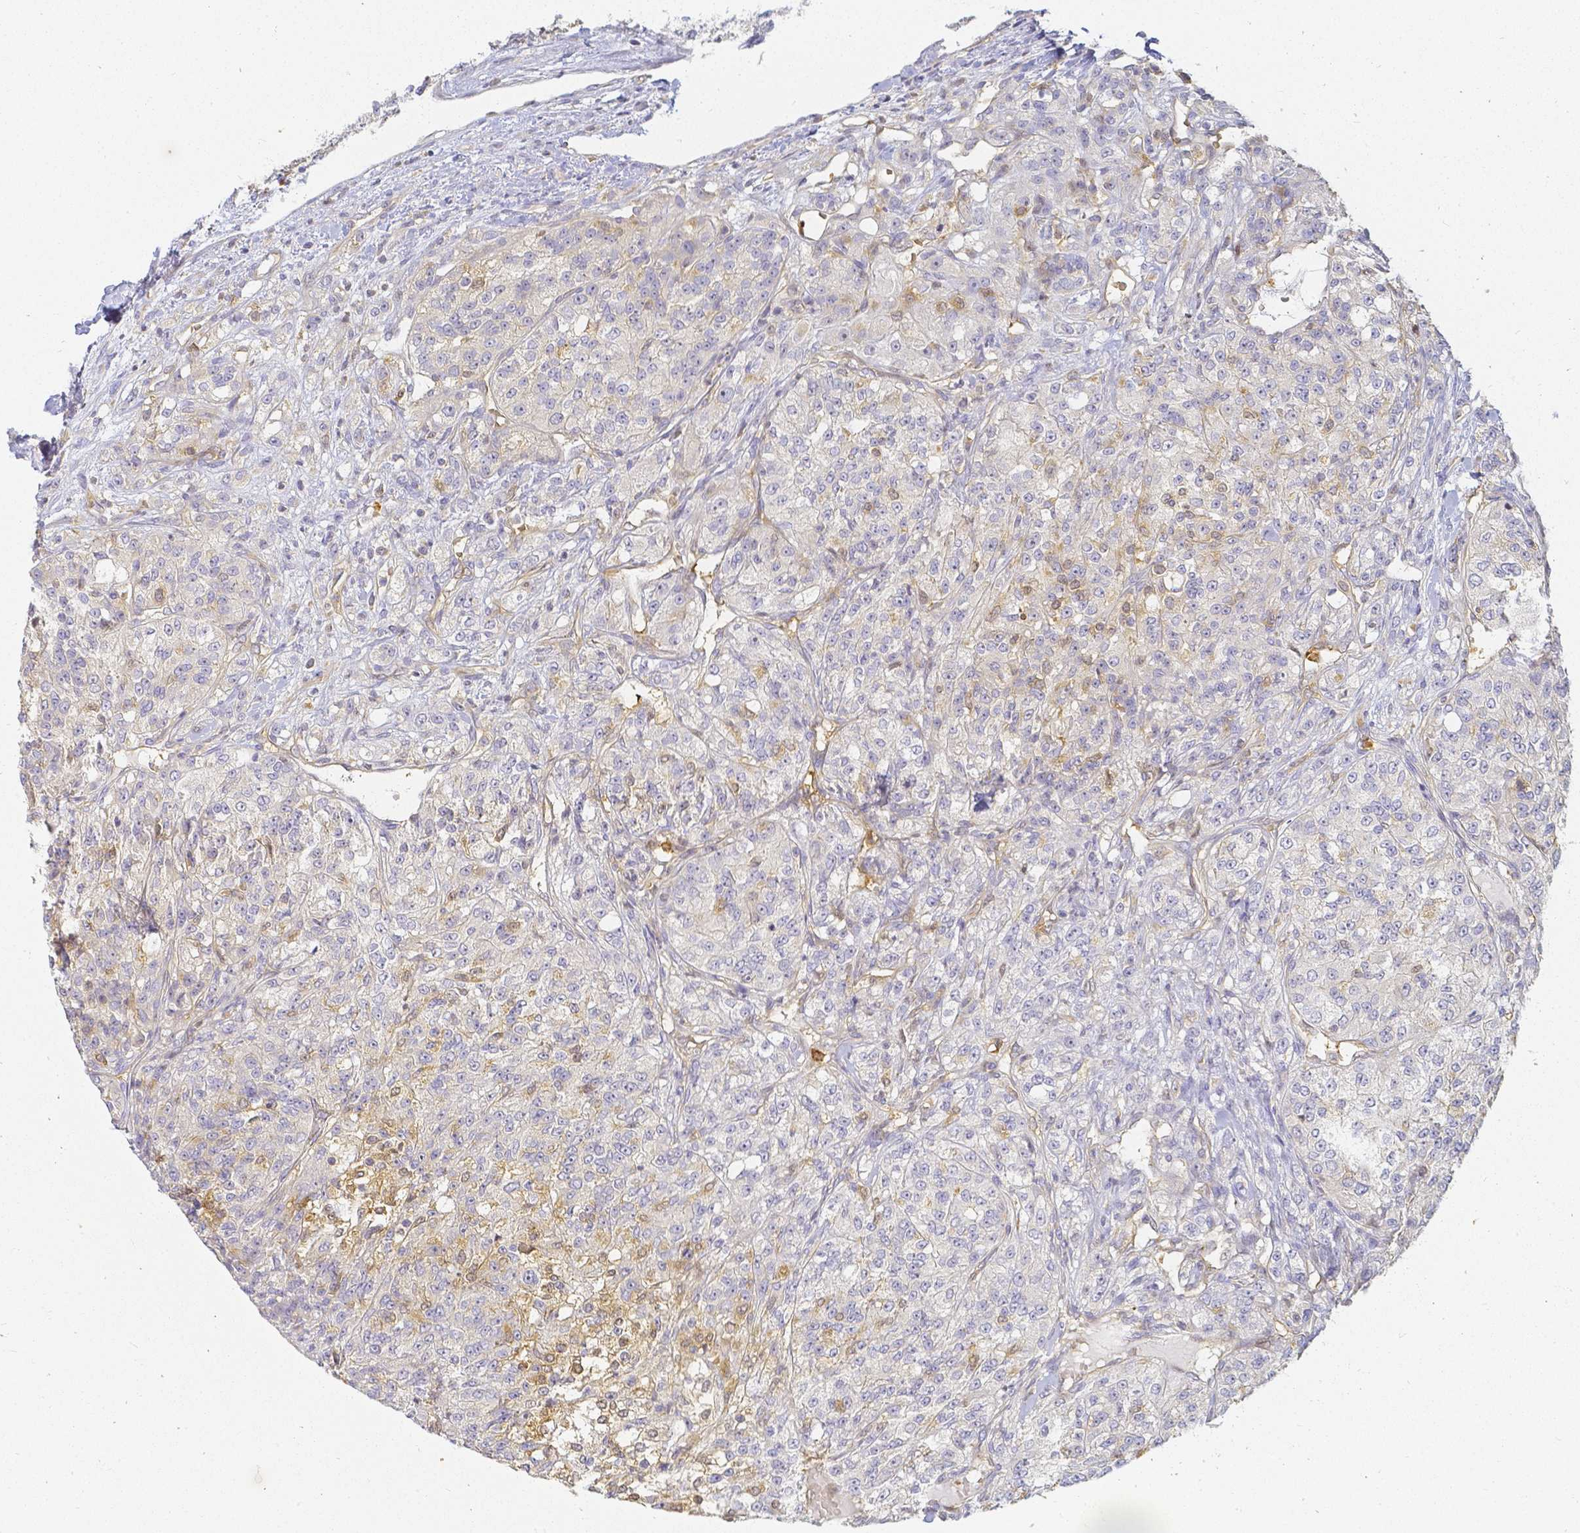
{"staining": {"intensity": "weak", "quantity": "<25%", "location": "cytoplasmic/membranous"}, "tissue": "renal cancer", "cell_type": "Tumor cells", "image_type": "cancer", "snomed": [{"axis": "morphology", "description": "Adenocarcinoma, NOS"}, {"axis": "topography", "description": "Kidney"}], "caption": "A micrograph of renal cancer stained for a protein displays no brown staining in tumor cells.", "gene": "KCNH1", "patient": {"sex": "female", "age": 63}}